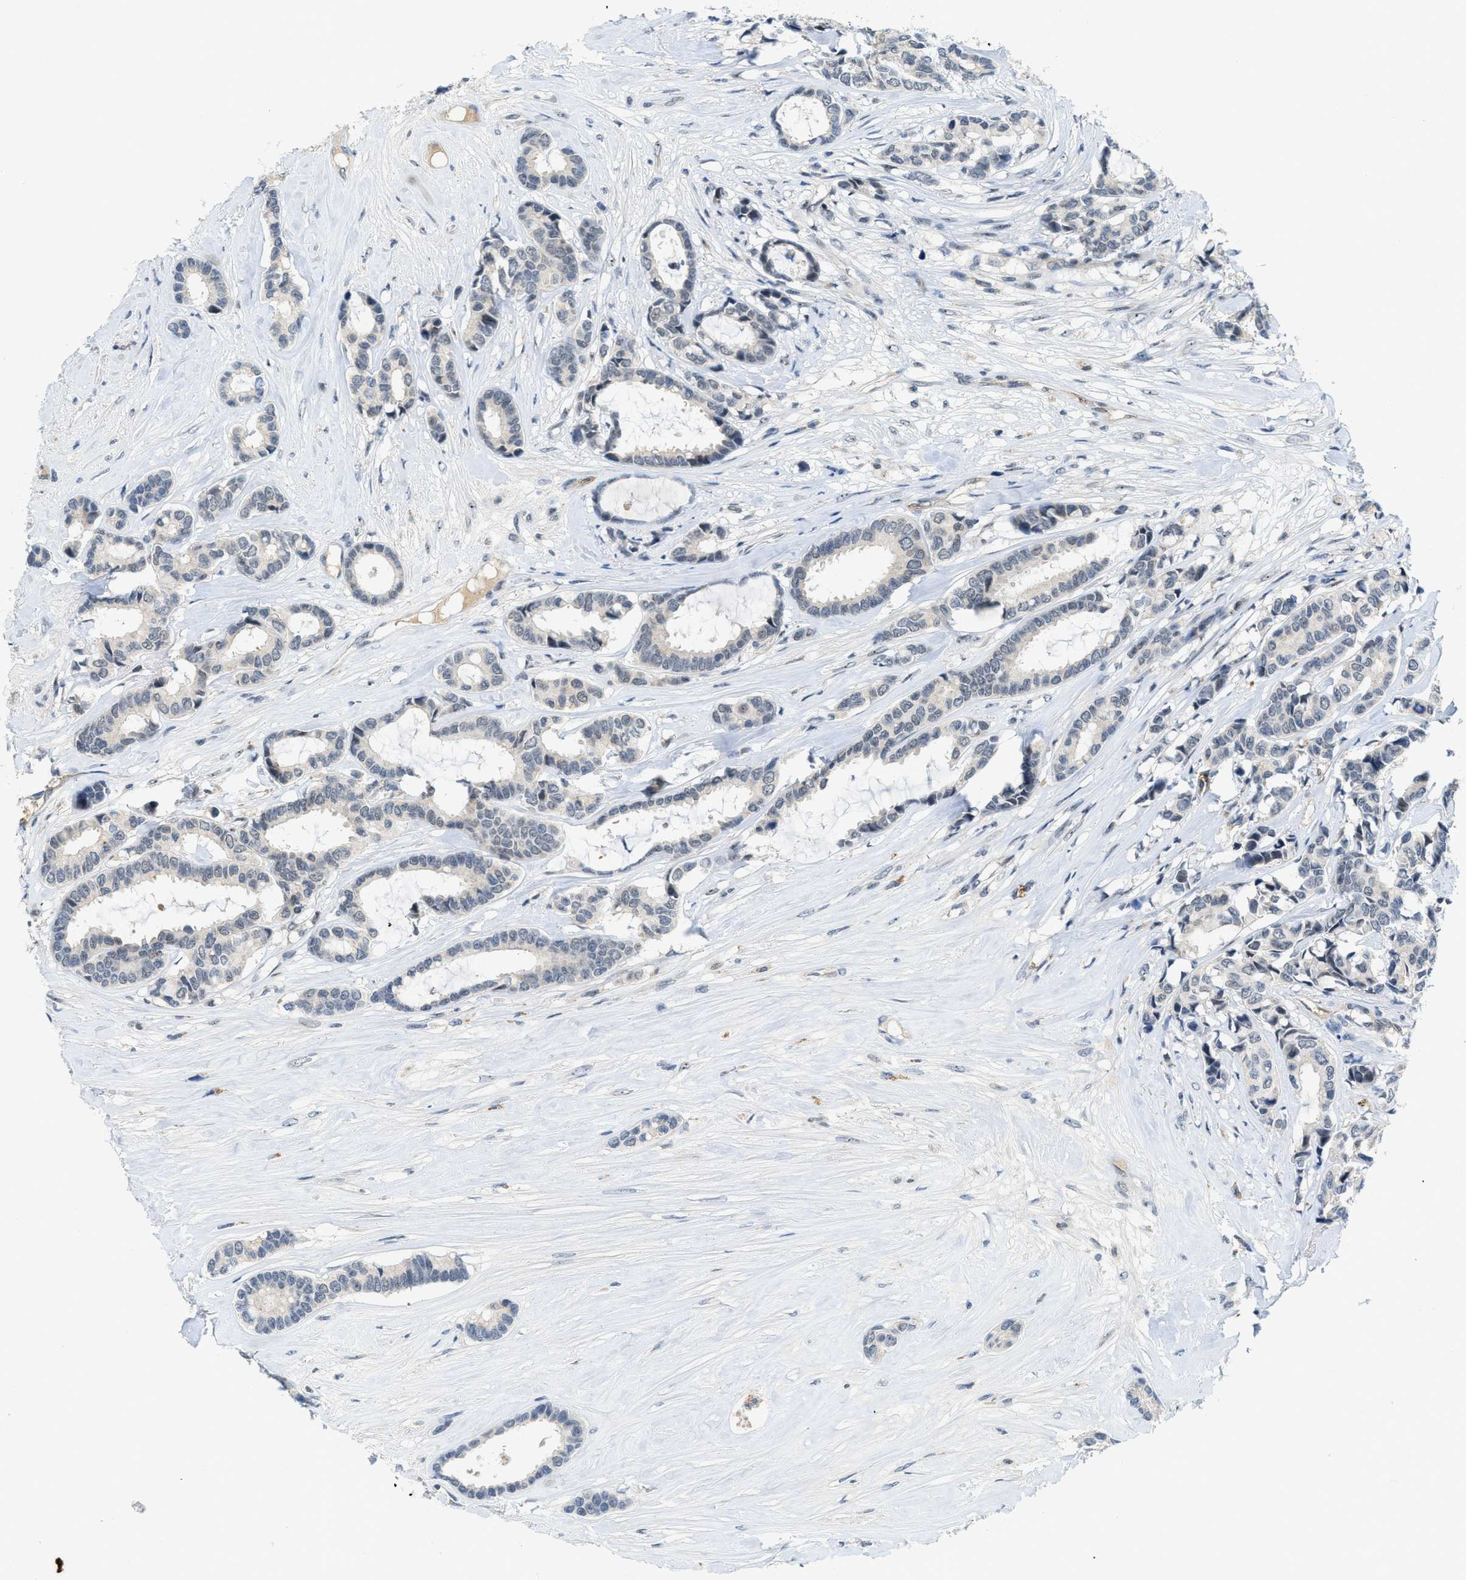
{"staining": {"intensity": "negative", "quantity": "none", "location": "none"}, "tissue": "breast cancer", "cell_type": "Tumor cells", "image_type": "cancer", "snomed": [{"axis": "morphology", "description": "Duct carcinoma"}, {"axis": "topography", "description": "Breast"}], "caption": "A histopathology image of breast cancer (intraductal carcinoma) stained for a protein reveals no brown staining in tumor cells.", "gene": "SLCO2A1", "patient": {"sex": "female", "age": 87}}